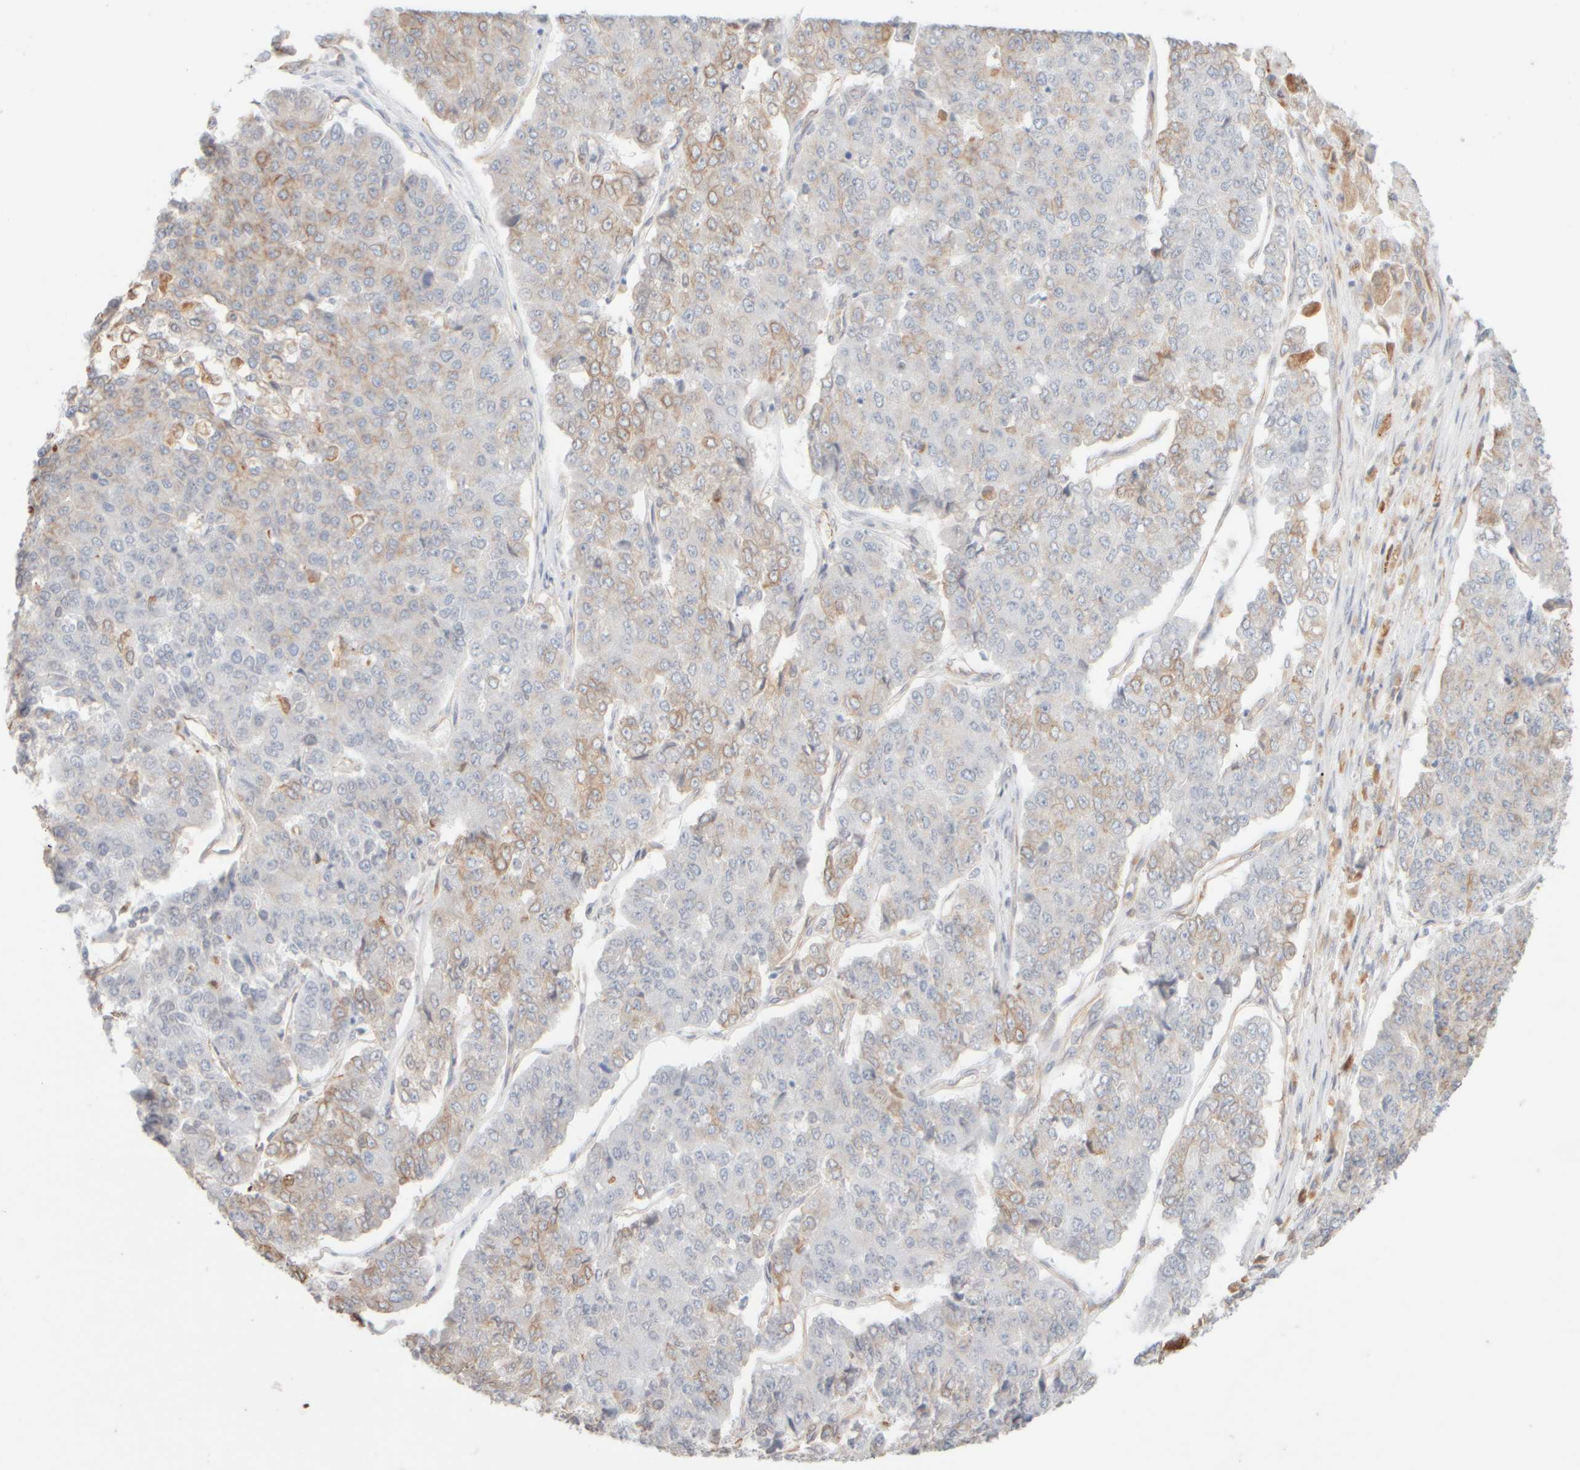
{"staining": {"intensity": "weak", "quantity": "25%-75%", "location": "cytoplasmic/membranous"}, "tissue": "pancreatic cancer", "cell_type": "Tumor cells", "image_type": "cancer", "snomed": [{"axis": "morphology", "description": "Adenocarcinoma, NOS"}, {"axis": "topography", "description": "Pancreas"}], "caption": "There is low levels of weak cytoplasmic/membranous expression in tumor cells of adenocarcinoma (pancreatic), as demonstrated by immunohistochemical staining (brown color).", "gene": "KRT15", "patient": {"sex": "male", "age": 50}}